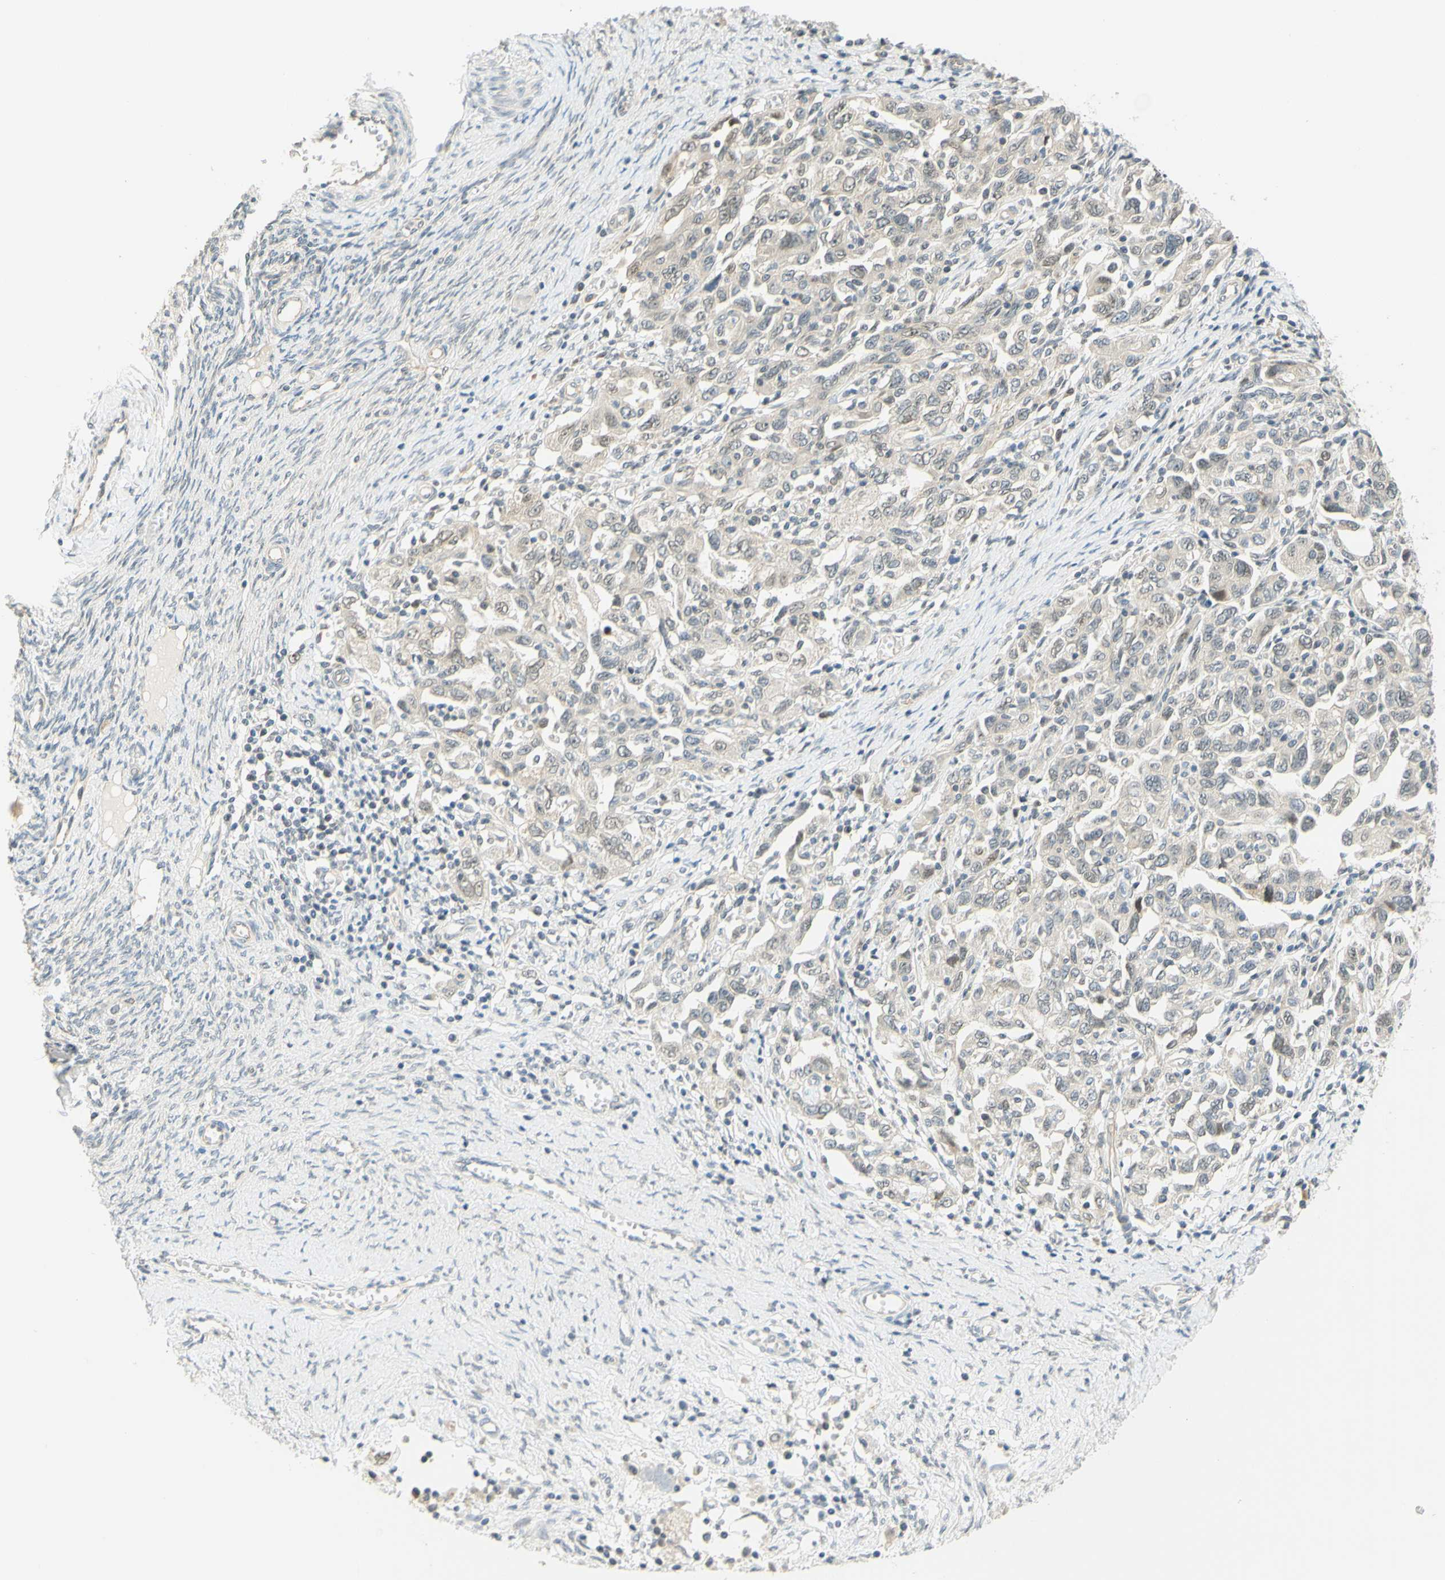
{"staining": {"intensity": "negative", "quantity": "none", "location": "none"}, "tissue": "ovarian cancer", "cell_type": "Tumor cells", "image_type": "cancer", "snomed": [{"axis": "morphology", "description": "Carcinoma, NOS"}, {"axis": "morphology", "description": "Cystadenocarcinoma, serous, NOS"}, {"axis": "topography", "description": "Ovary"}], "caption": "Tumor cells are negative for protein expression in human ovarian serous cystadenocarcinoma.", "gene": "C2CD2L", "patient": {"sex": "female", "age": 69}}